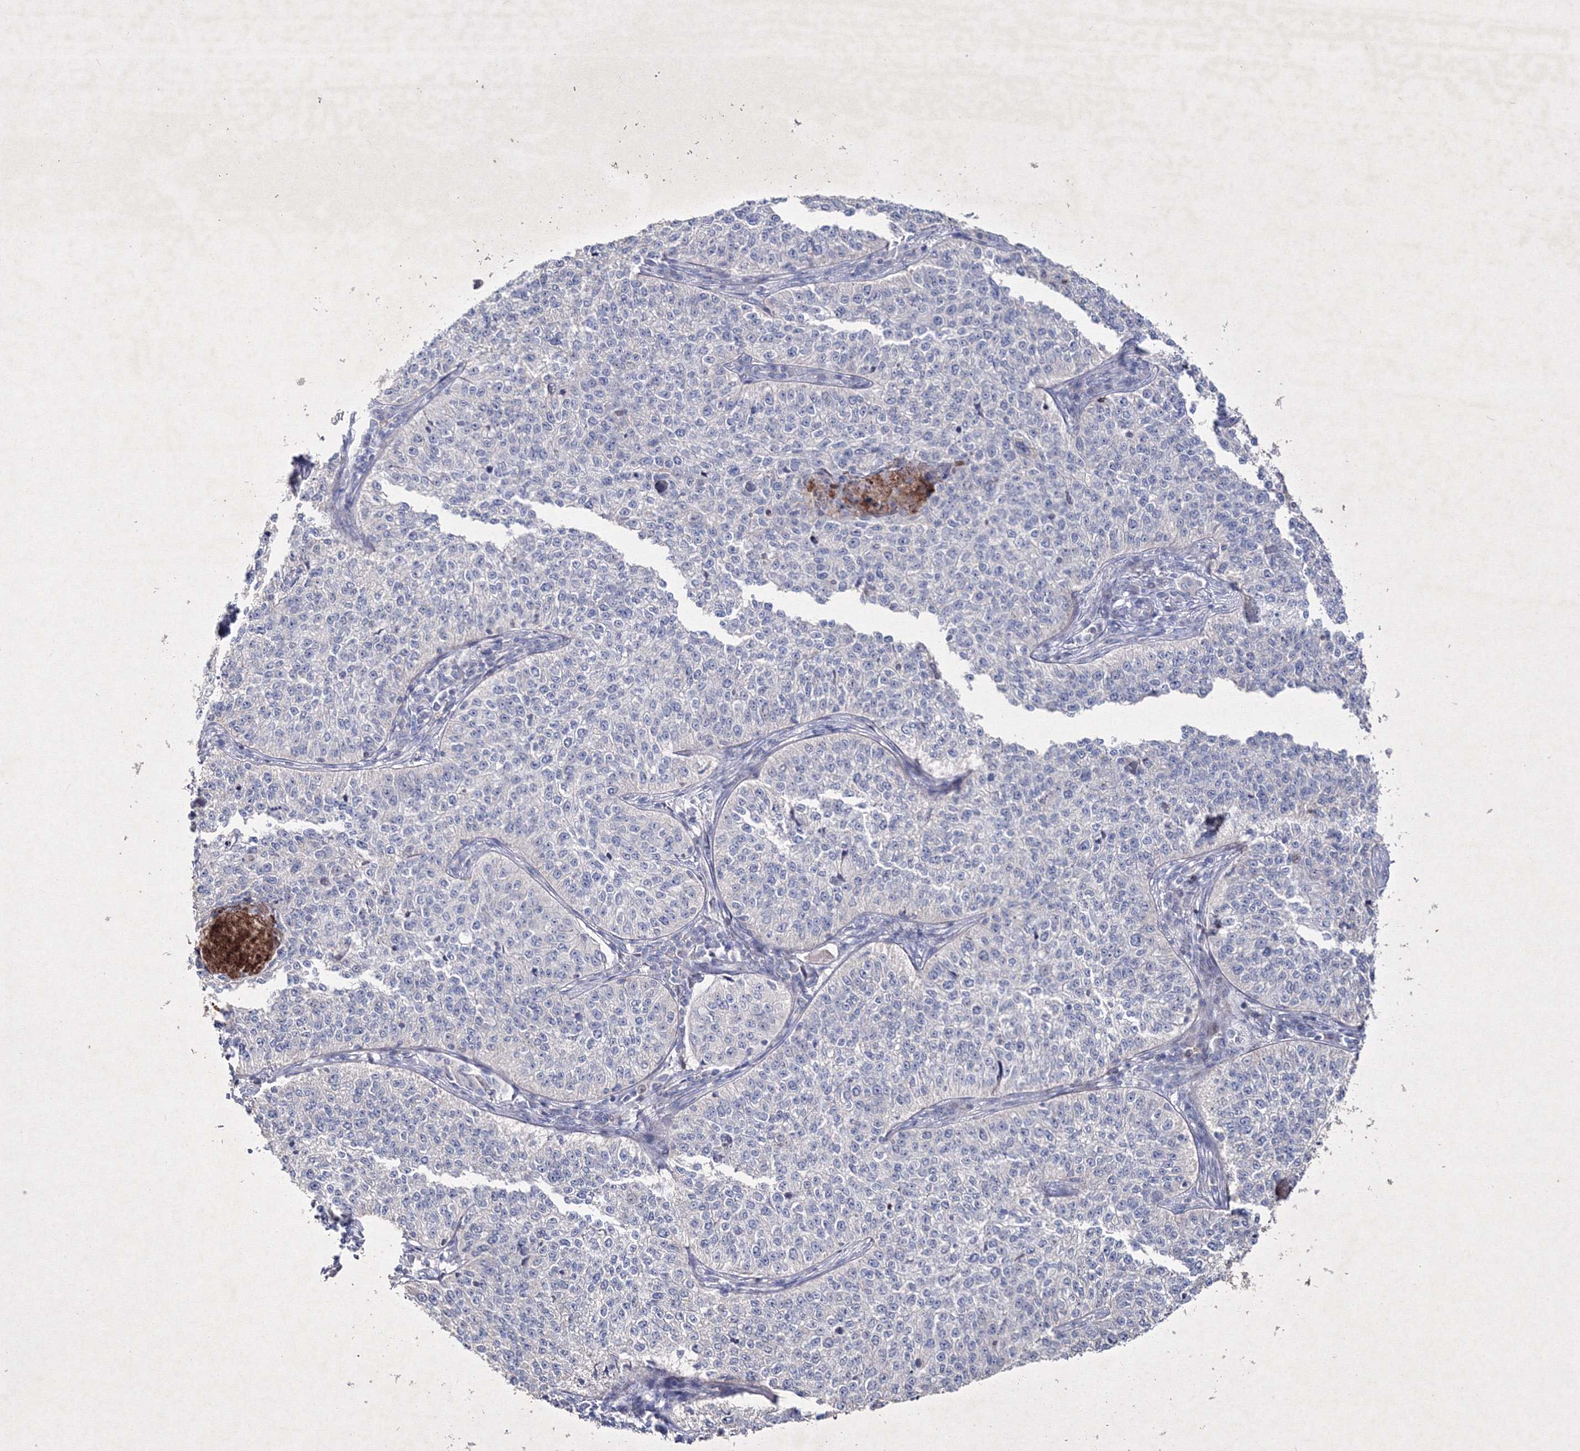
{"staining": {"intensity": "negative", "quantity": "none", "location": "none"}, "tissue": "cervical cancer", "cell_type": "Tumor cells", "image_type": "cancer", "snomed": [{"axis": "morphology", "description": "Squamous cell carcinoma, NOS"}, {"axis": "topography", "description": "Cervix"}], "caption": "Immunohistochemistry image of cervical squamous cell carcinoma stained for a protein (brown), which displays no staining in tumor cells. (Brightfield microscopy of DAB (3,3'-diaminobenzidine) IHC at high magnification).", "gene": "SMIM29", "patient": {"sex": "female", "age": 35}}